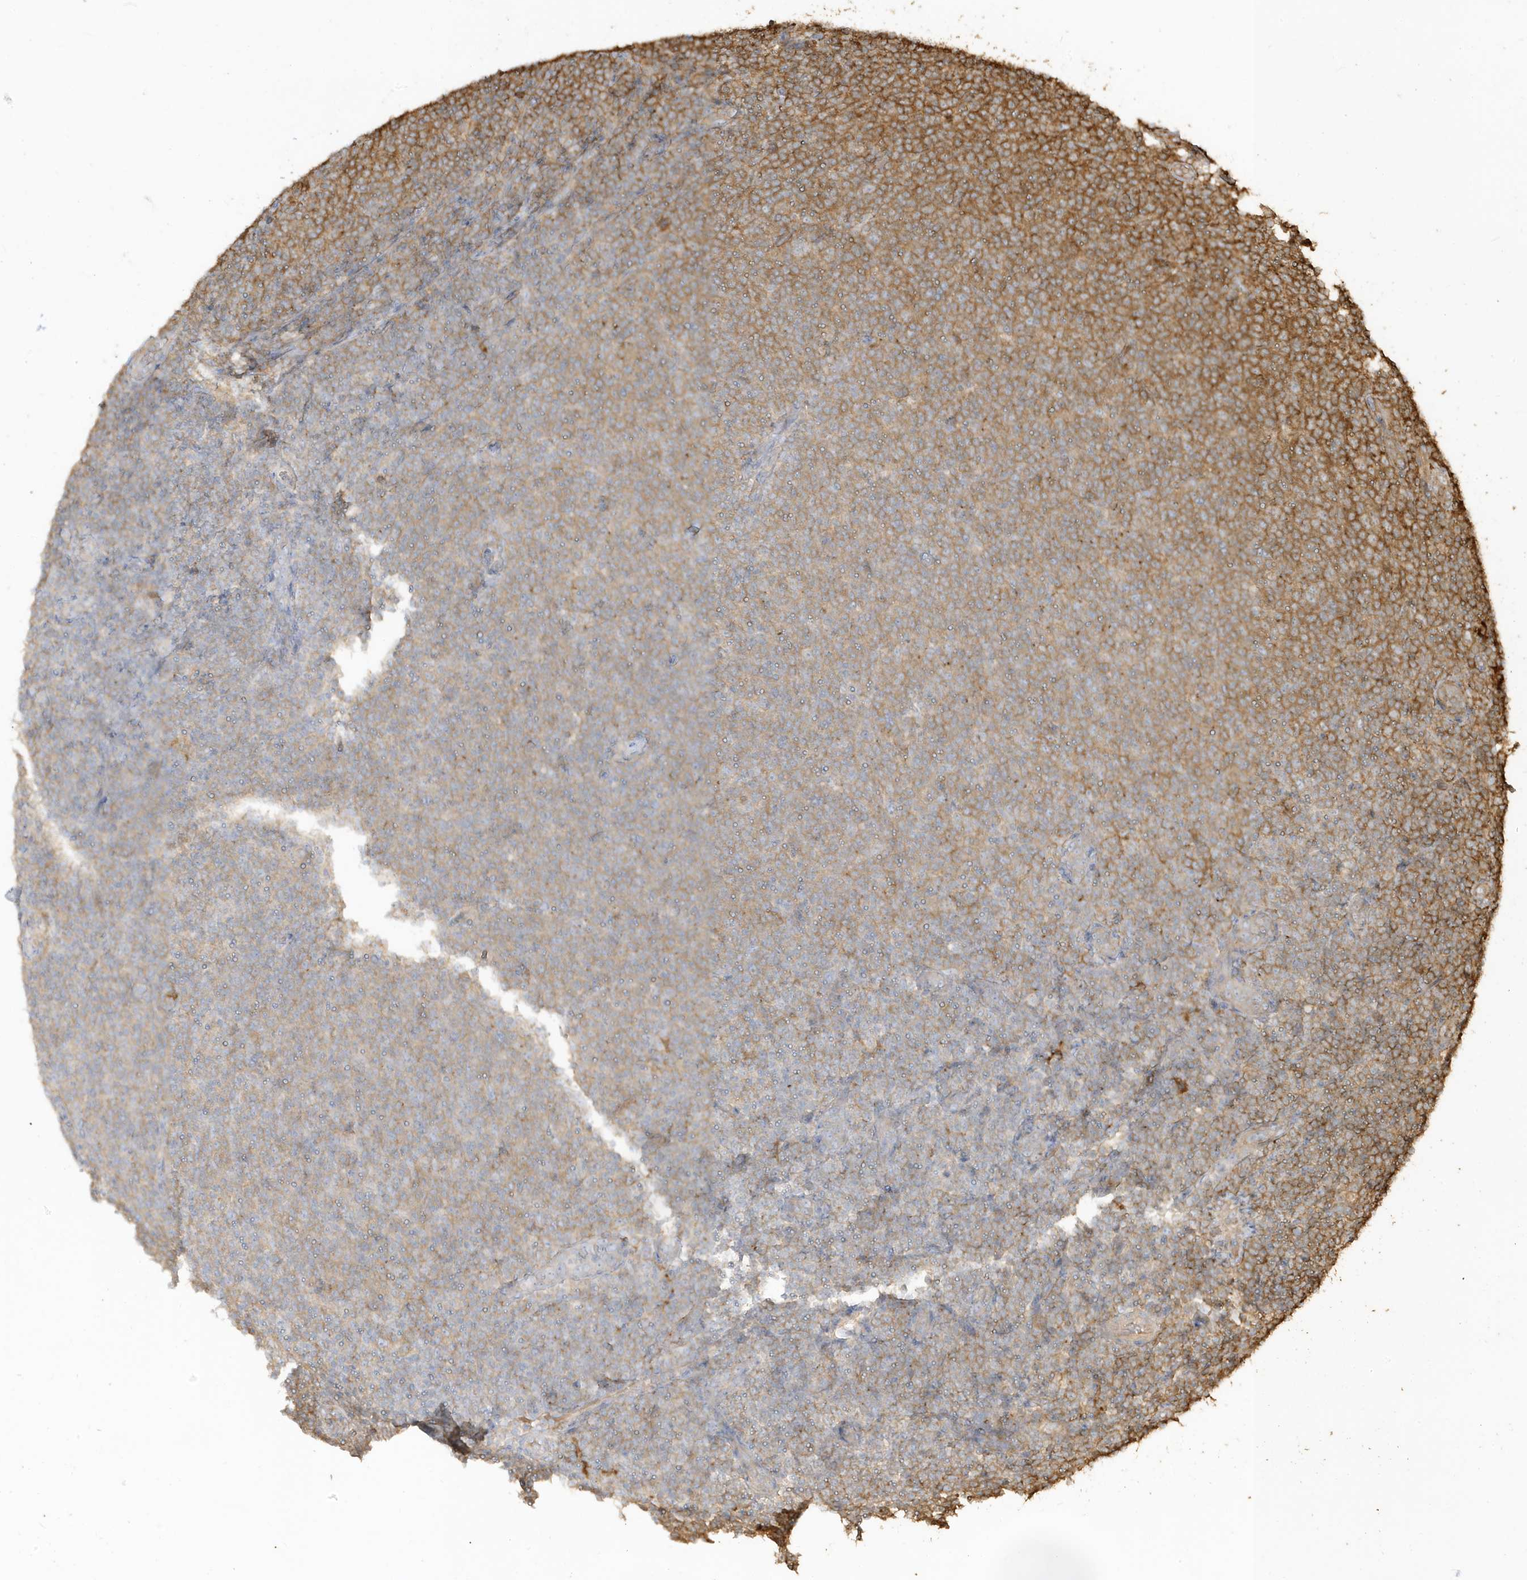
{"staining": {"intensity": "moderate", "quantity": "25%-75%", "location": "cytoplasmic/membranous"}, "tissue": "lymphoma", "cell_type": "Tumor cells", "image_type": "cancer", "snomed": [{"axis": "morphology", "description": "Malignant lymphoma, non-Hodgkin's type, Low grade"}, {"axis": "topography", "description": "Lymph node"}], "caption": "This is a photomicrograph of immunohistochemistry (IHC) staining of lymphoma, which shows moderate expression in the cytoplasmic/membranous of tumor cells.", "gene": "ZBTB8A", "patient": {"sex": "male", "age": 66}}